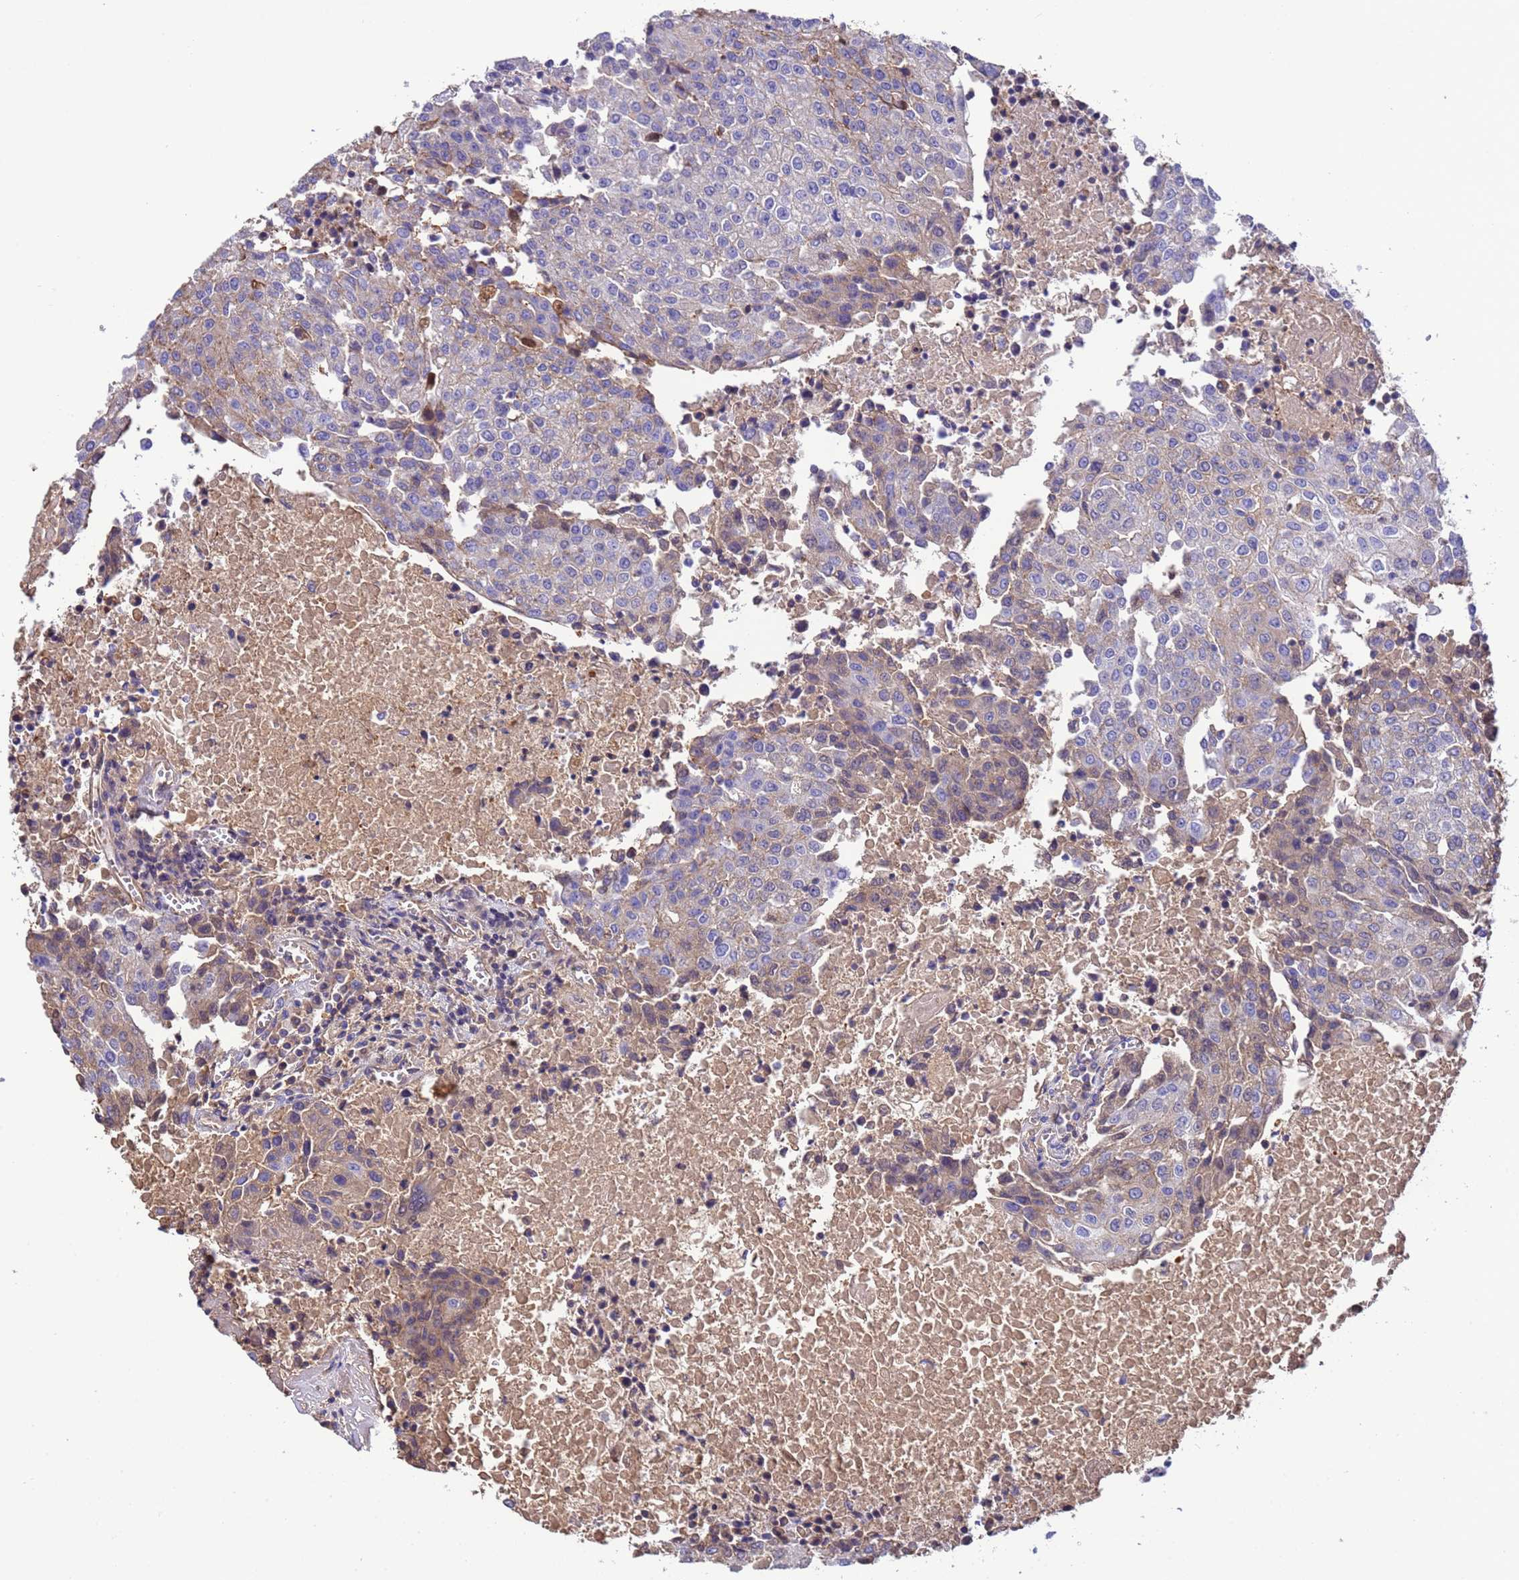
{"staining": {"intensity": "weak", "quantity": "25%-75%", "location": "cytoplasmic/membranous"}, "tissue": "urothelial cancer", "cell_type": "Tumor cells", "image_type": "cancer", "snomed": [{"axis": "morphology", "description": "Urothelial carcinoma, High grade"}, {"axis": "topography", "description": "Urinary bladder"}], "caption": "An image of high-grade urothelial carcinoma stained for a protein exhibits weak cytoplasmic/membranous brown staining in tumor cells.", "gene": "H1-7", "patient": {"sex": "female", "age": 85}}